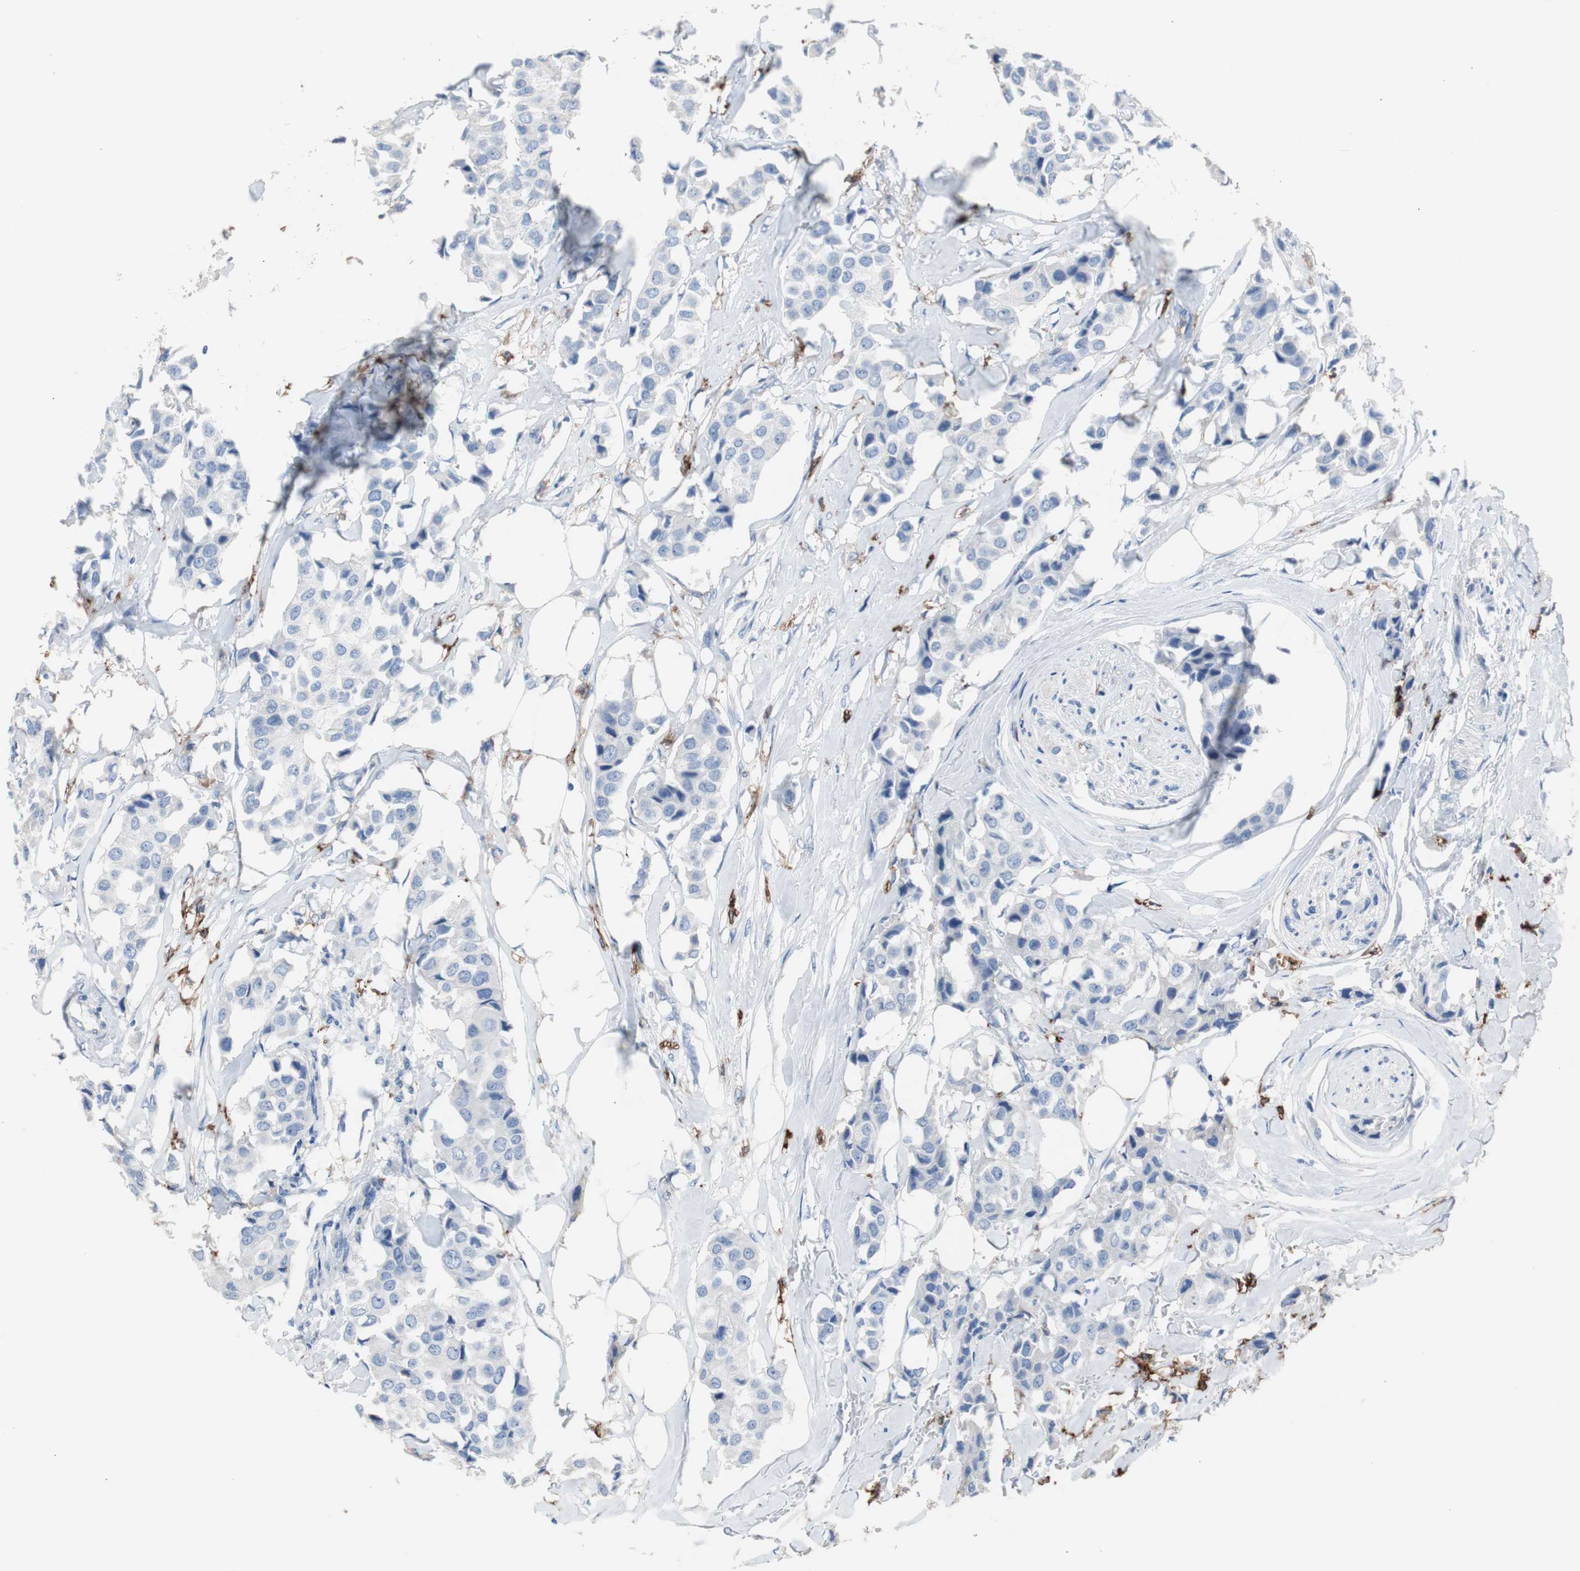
{"staining": {"intensity": "negative", "quantity": "none", "location": "none"}, "tissue": "breast cancer", "cell_type": "Tumor cells", "image_type": "cancer", "snomed": [{"axis": "morphology", "description": "Duct carcinoma"}, {"axis": "topography", "description": "Breast"}], "caption": "DAB immunohistochemical staining of breast infiltrating ductal carcinoma displays no significant staining in tumor cells.", "gene": "FCGR2B", "patient": {"sex": "female", "age": 80}}